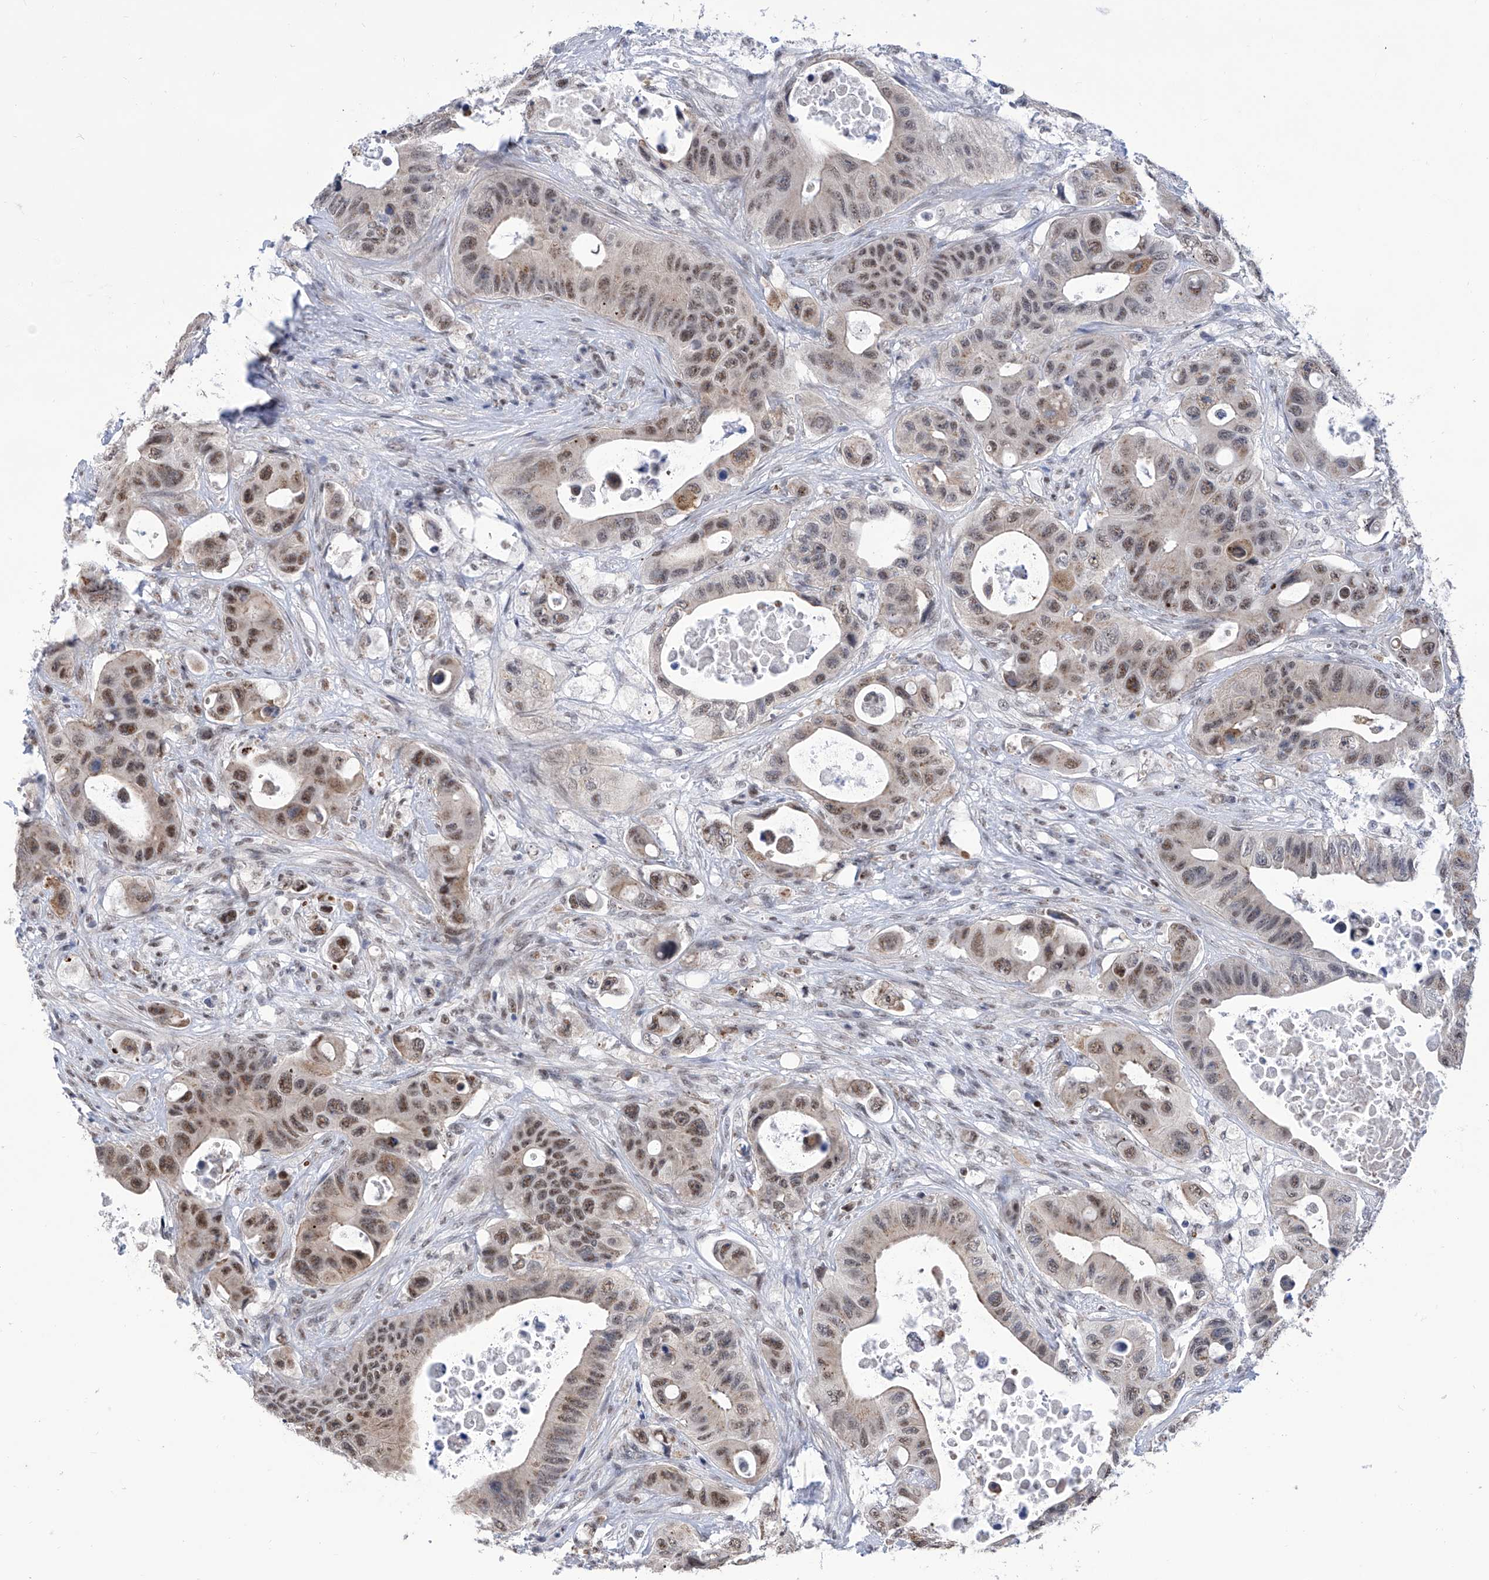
{"staining": {"intensity": "moderate", "quantity": ">75%", "location": "nuclear"}, "tissue": "colorectal cancer", "cell_type": "Tumor cells", "image_type": "cancer", "snomed": [{"axis": "morphology", "description": "Adenocarcinoma, NOS"}, {"axis": "topography", "description": "Colon"}], "caption": "Immunohistochemistry histopathology image of neoplastic tissue: colorectal cancer (adenocarcinoma) stained using immunohistochemistry (IHC) displays medium levels of moderate protein expression localized specifically in the nuclear of tumor cells, appearing as a nuclear brown color.", "gene": "SART1", "patient": {"sex": "female", "age": 46}}